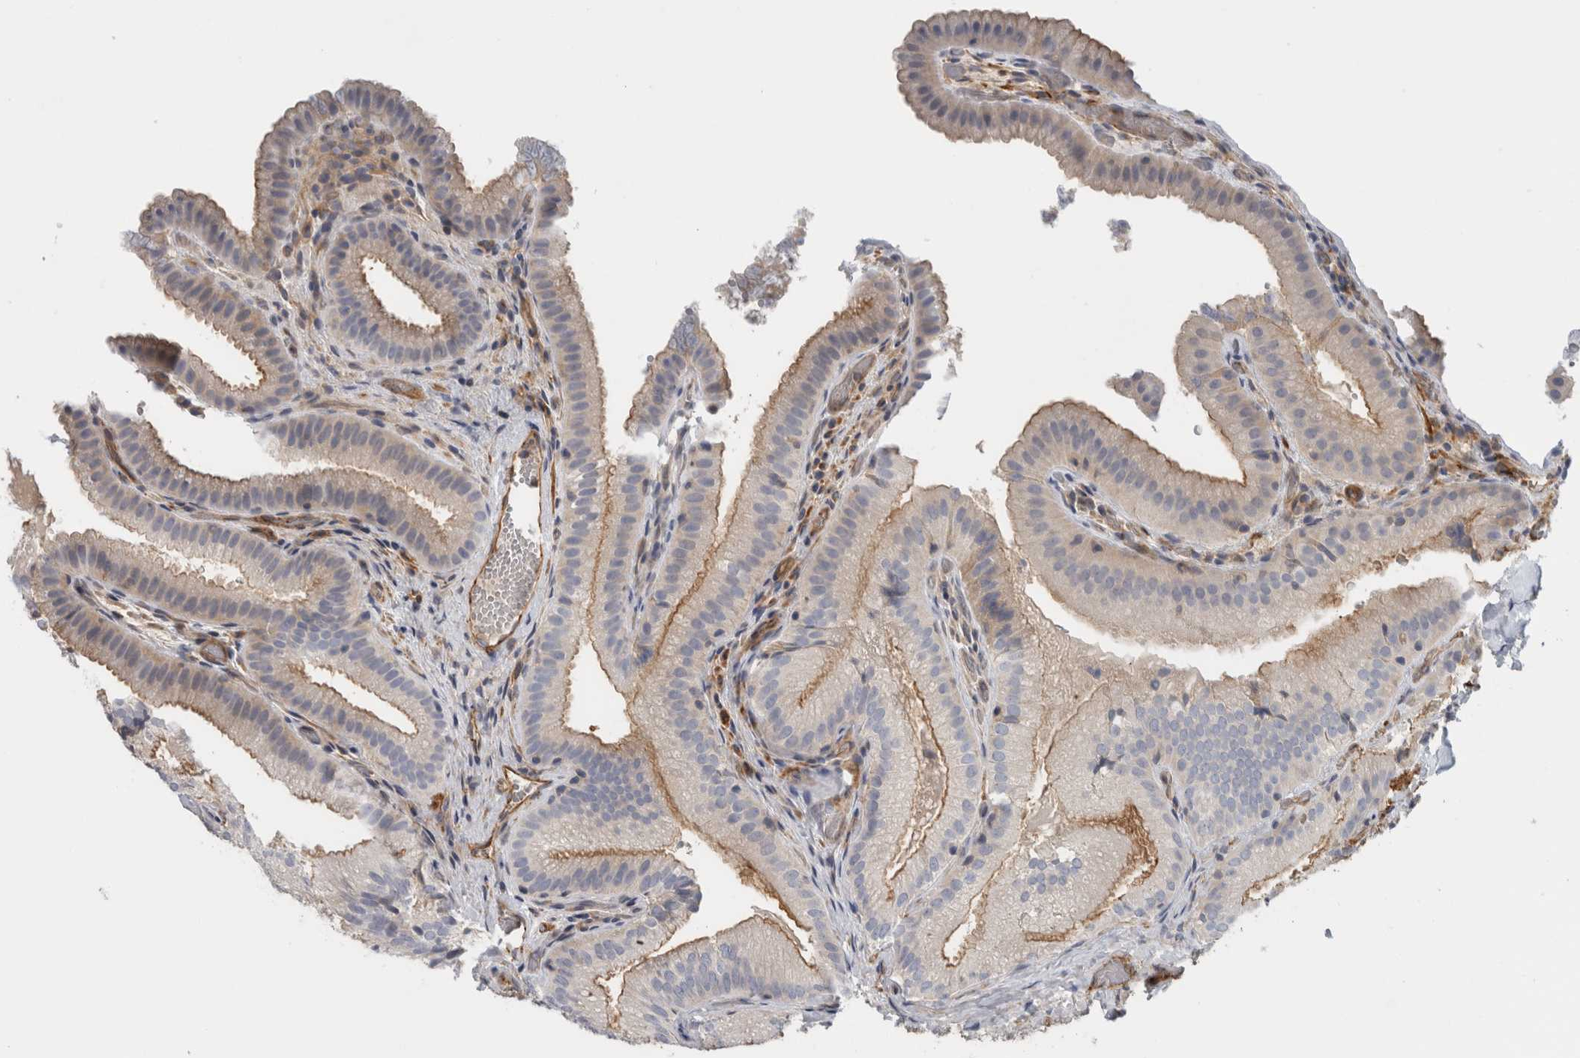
{"staining": {"intensity": "moderate", "quantity": "25%-75%", "location": "cytoplasmic/membranous"}, "tissue": "gallbladder", "cell_type": "Glandular cells", "image_type": "normal", "snomed": [{"axis": "morphology", "description": "Normal tissue, NOS"}, {"axis": "topography", "description": "Gallbladder"}], "caption": "DAB immunohistochemical staining of benign human gallbladder exhibits moderate cytoplasmic/membranous protein positivity in approximately 25%-75% of glandular cells.", "gene": "CD59", "patient": {"sex": "female", "age": 30}}